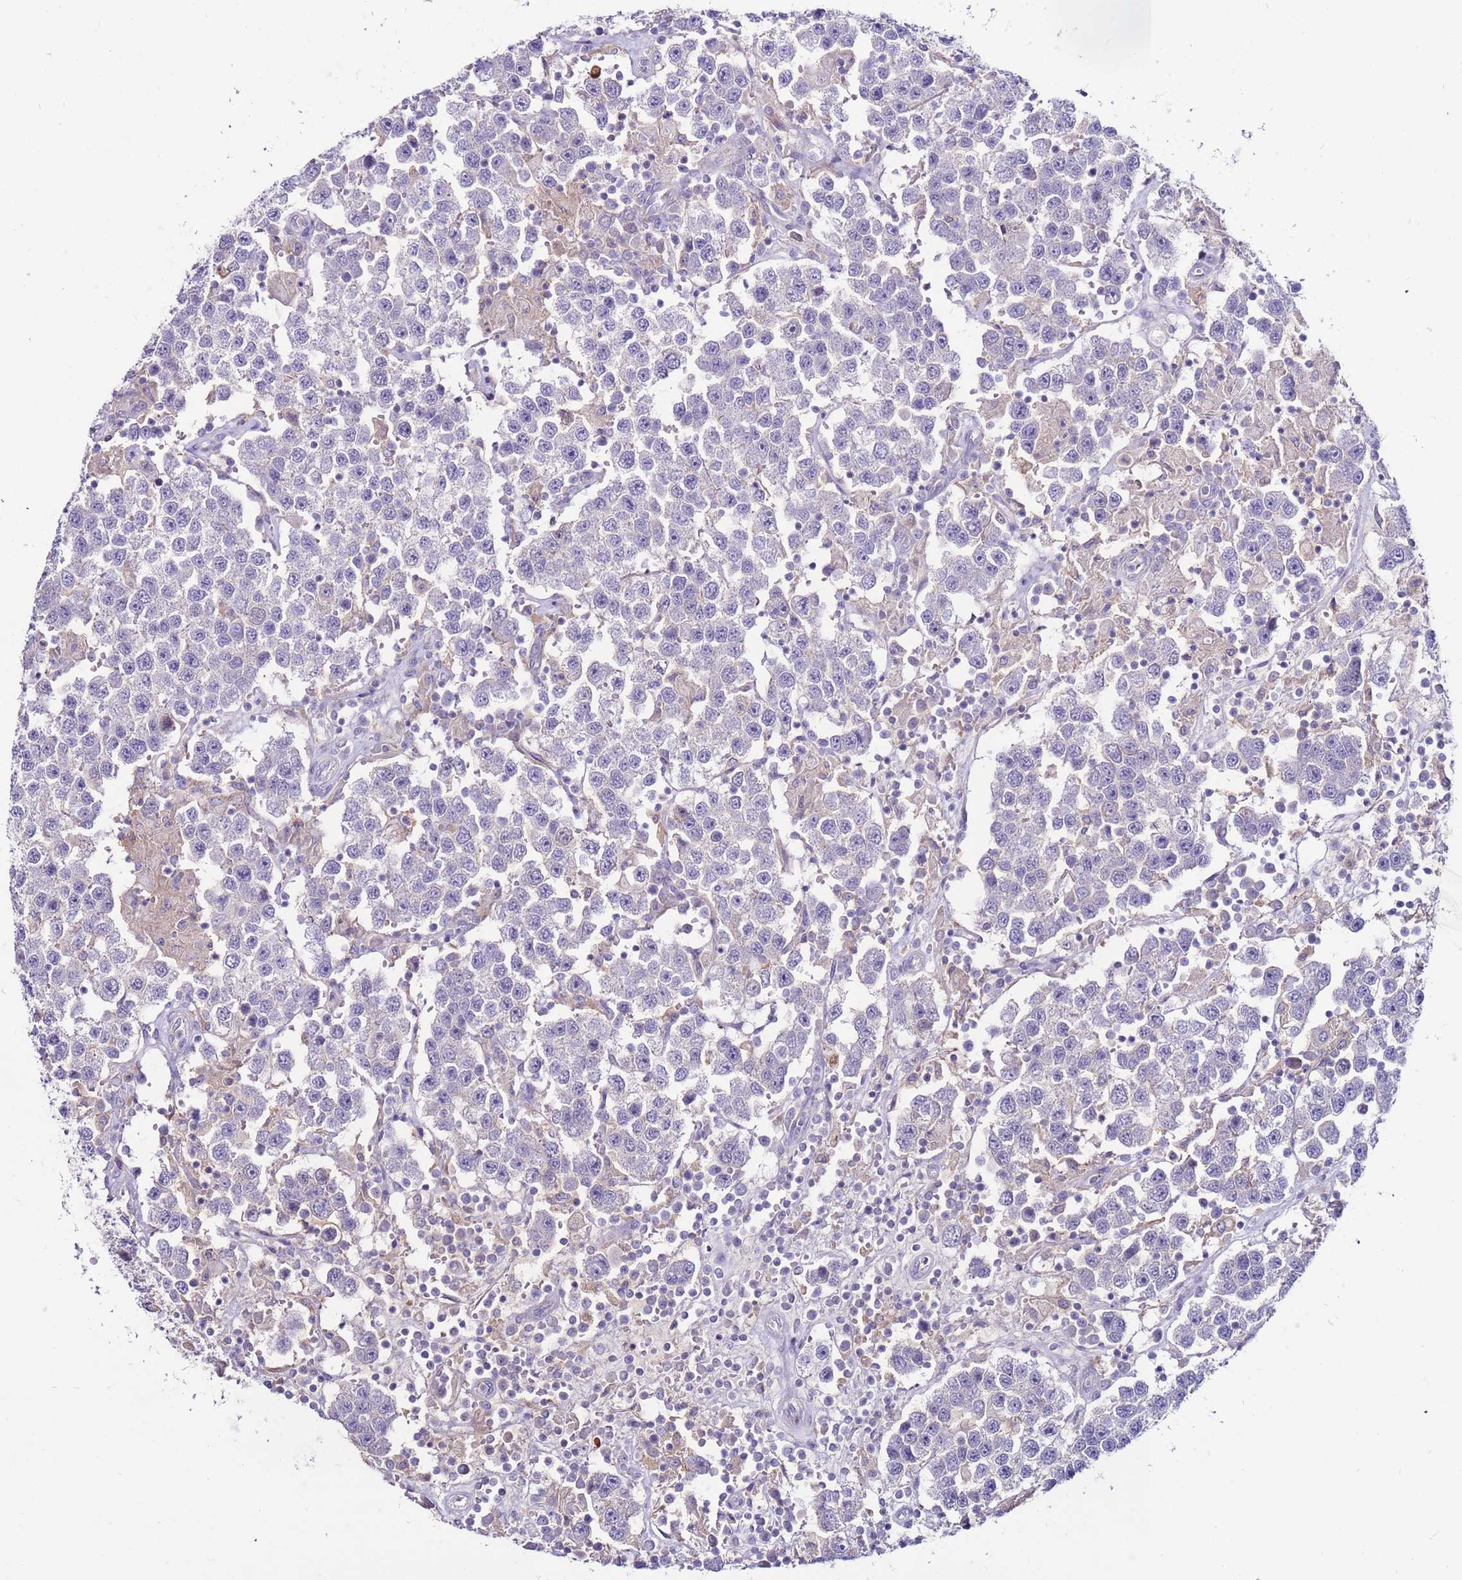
{"staining": {"intensity": "negative", "quantity": "none", "location": "none"}, "tissue": "testis cancer", "cell_type": "Tumor cells", "image_type": "cancer", "snomed": [{"axis": "morphology", "description": "Seminoma, NOS"}, {"axis": "topography", "description": "Testis"}], "caption": "IHC photomicrograph of neoplastic tissue: testis cancer (seminoma) stained with DAB (3,3'-diaminobenzidine) exhibits no significant protein staining in tumor cells.", "gene": "CLEC4M", "patient": {"sex": "male", "age": 37}}